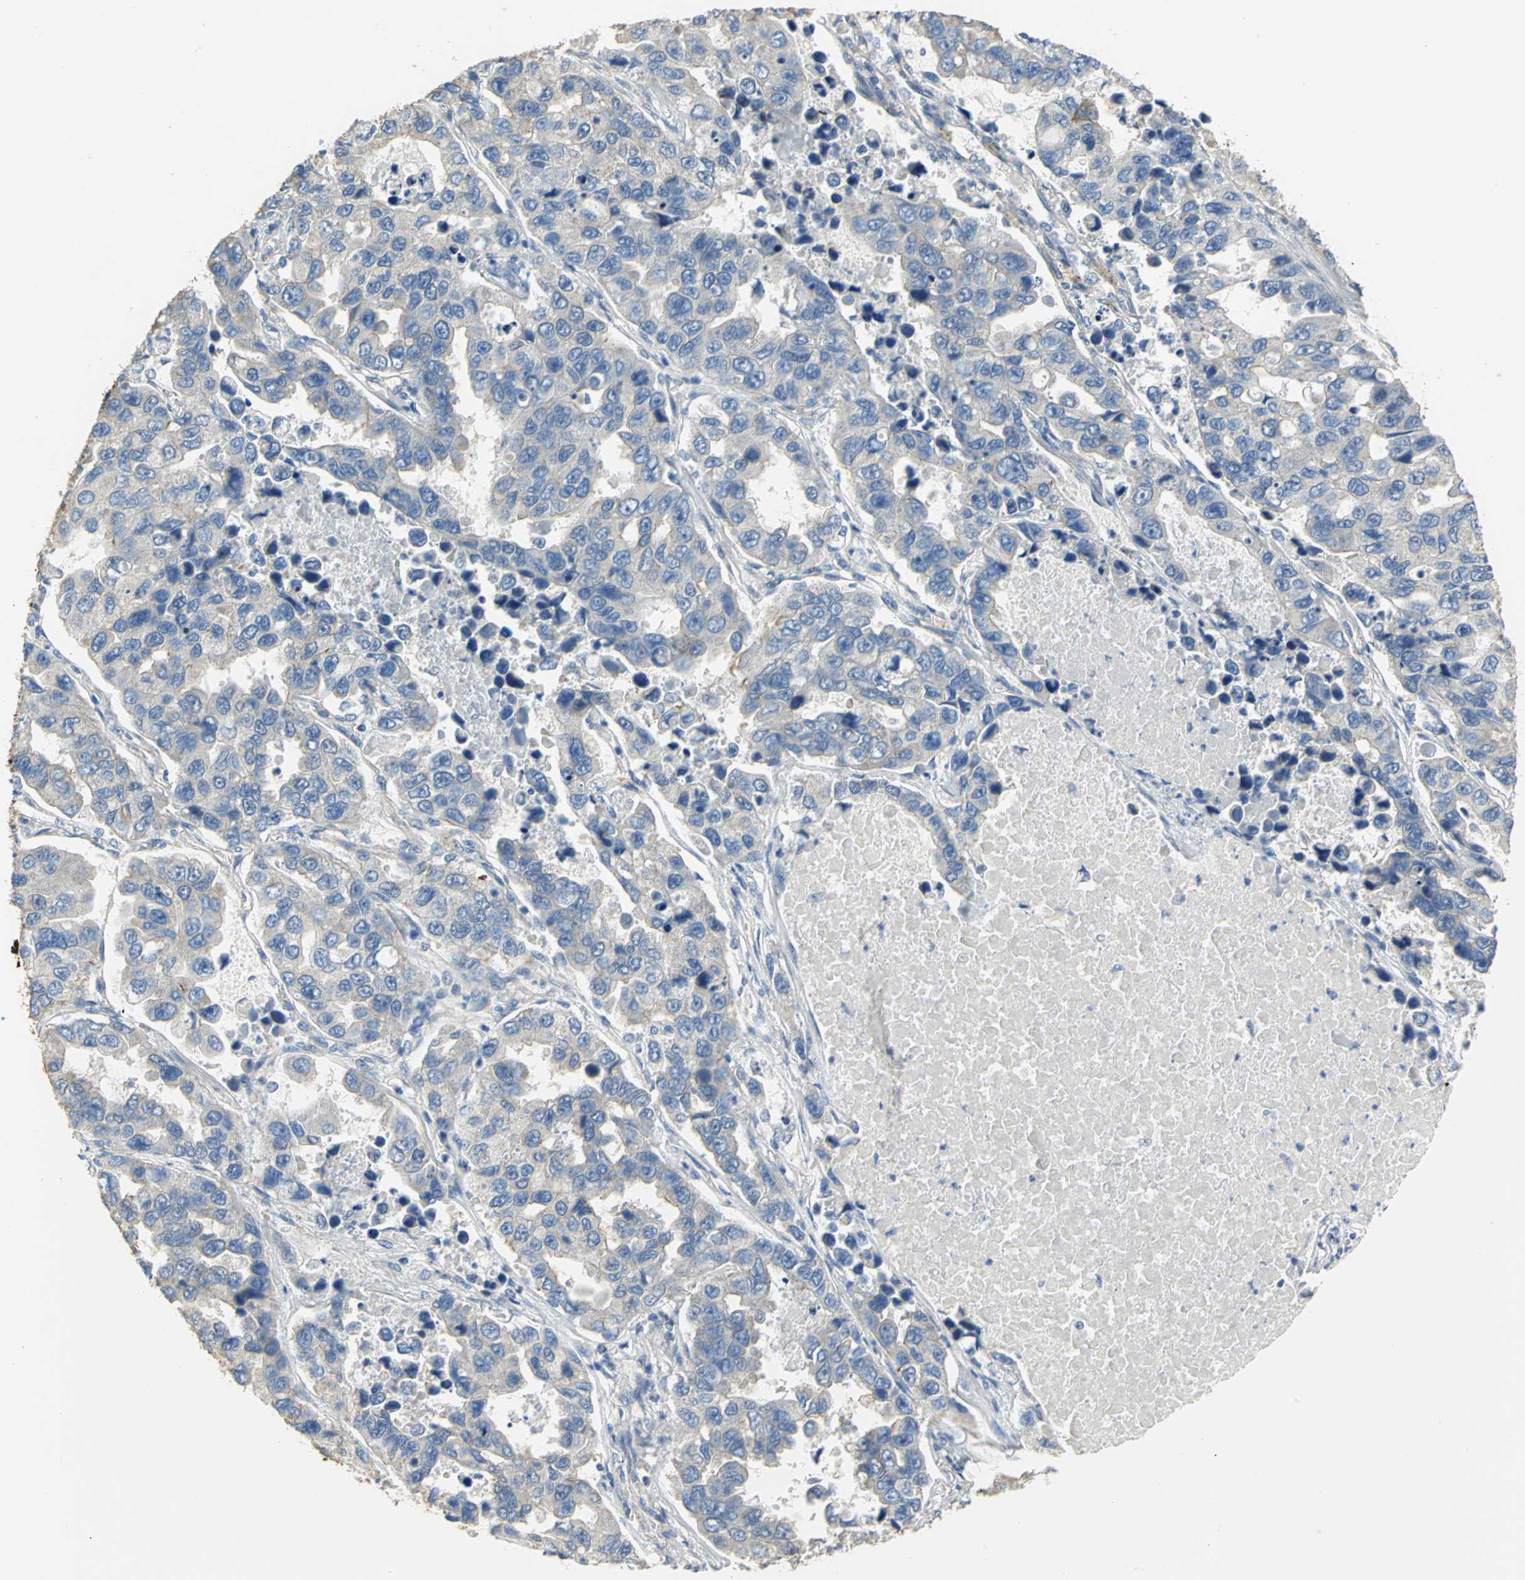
{"staining": {"intensity": "negative", "quantity": "none", "location": "none"}, "tissue": "lung cancer", "cell_type": "Tumor cells", "image_type": "cancer", "snomed": [{"axis": "morphology", "description": "Adenocarcinoma, NOS"}, {"axis": "topography", "description": "Lung"}], "caption": "Immunohistochemistry histopathology image of adenocarcinoma (lung) stained for a protein (brown), which shows no staining in tumor cells.", "gene": "HTR1F", "patient": {"sex": "male", "age": 64}}